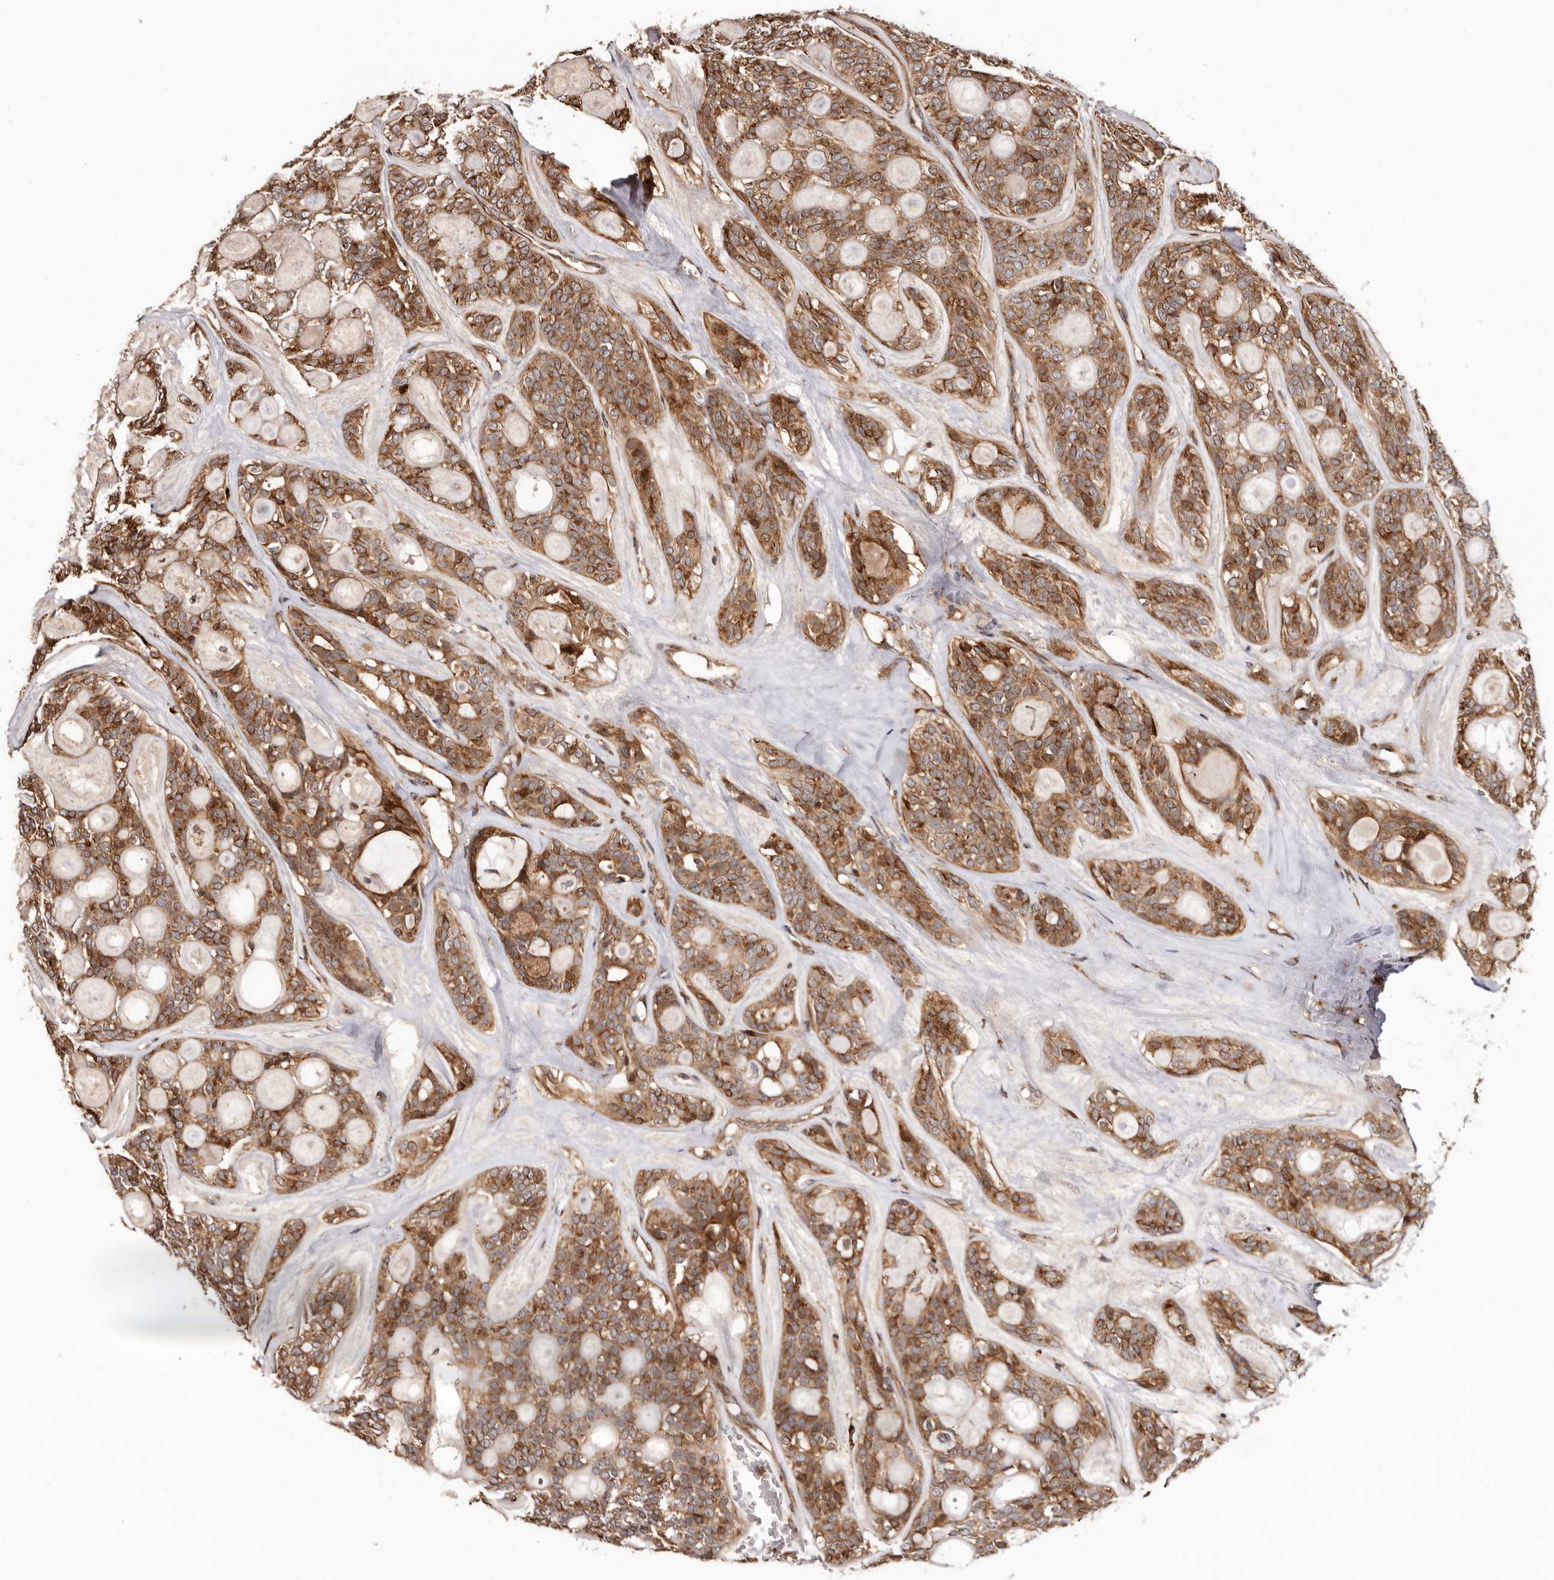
{"staining": {"intensity": "strong", "quantity": ">75%", "location": "cytoplasmic/membranous"}, "tissue": "head and neck cancer", "cell_type": "Tumor cells", "image_type": "cancer", "snomed": [{"axis": "morphology", "description": "Adenocarcinoma, NOS"}, {"axis": "topography", "description": "Head-Neck"}], "caption": "Immunohistochemical staining of human adenocarcinoma (head and neck) demonstrates strong cytoplasmic/membranous protein staining in approximately >75% of tumor cells.", "gene": "GPR27", "patient": {"sex": "male", "age": 66}}